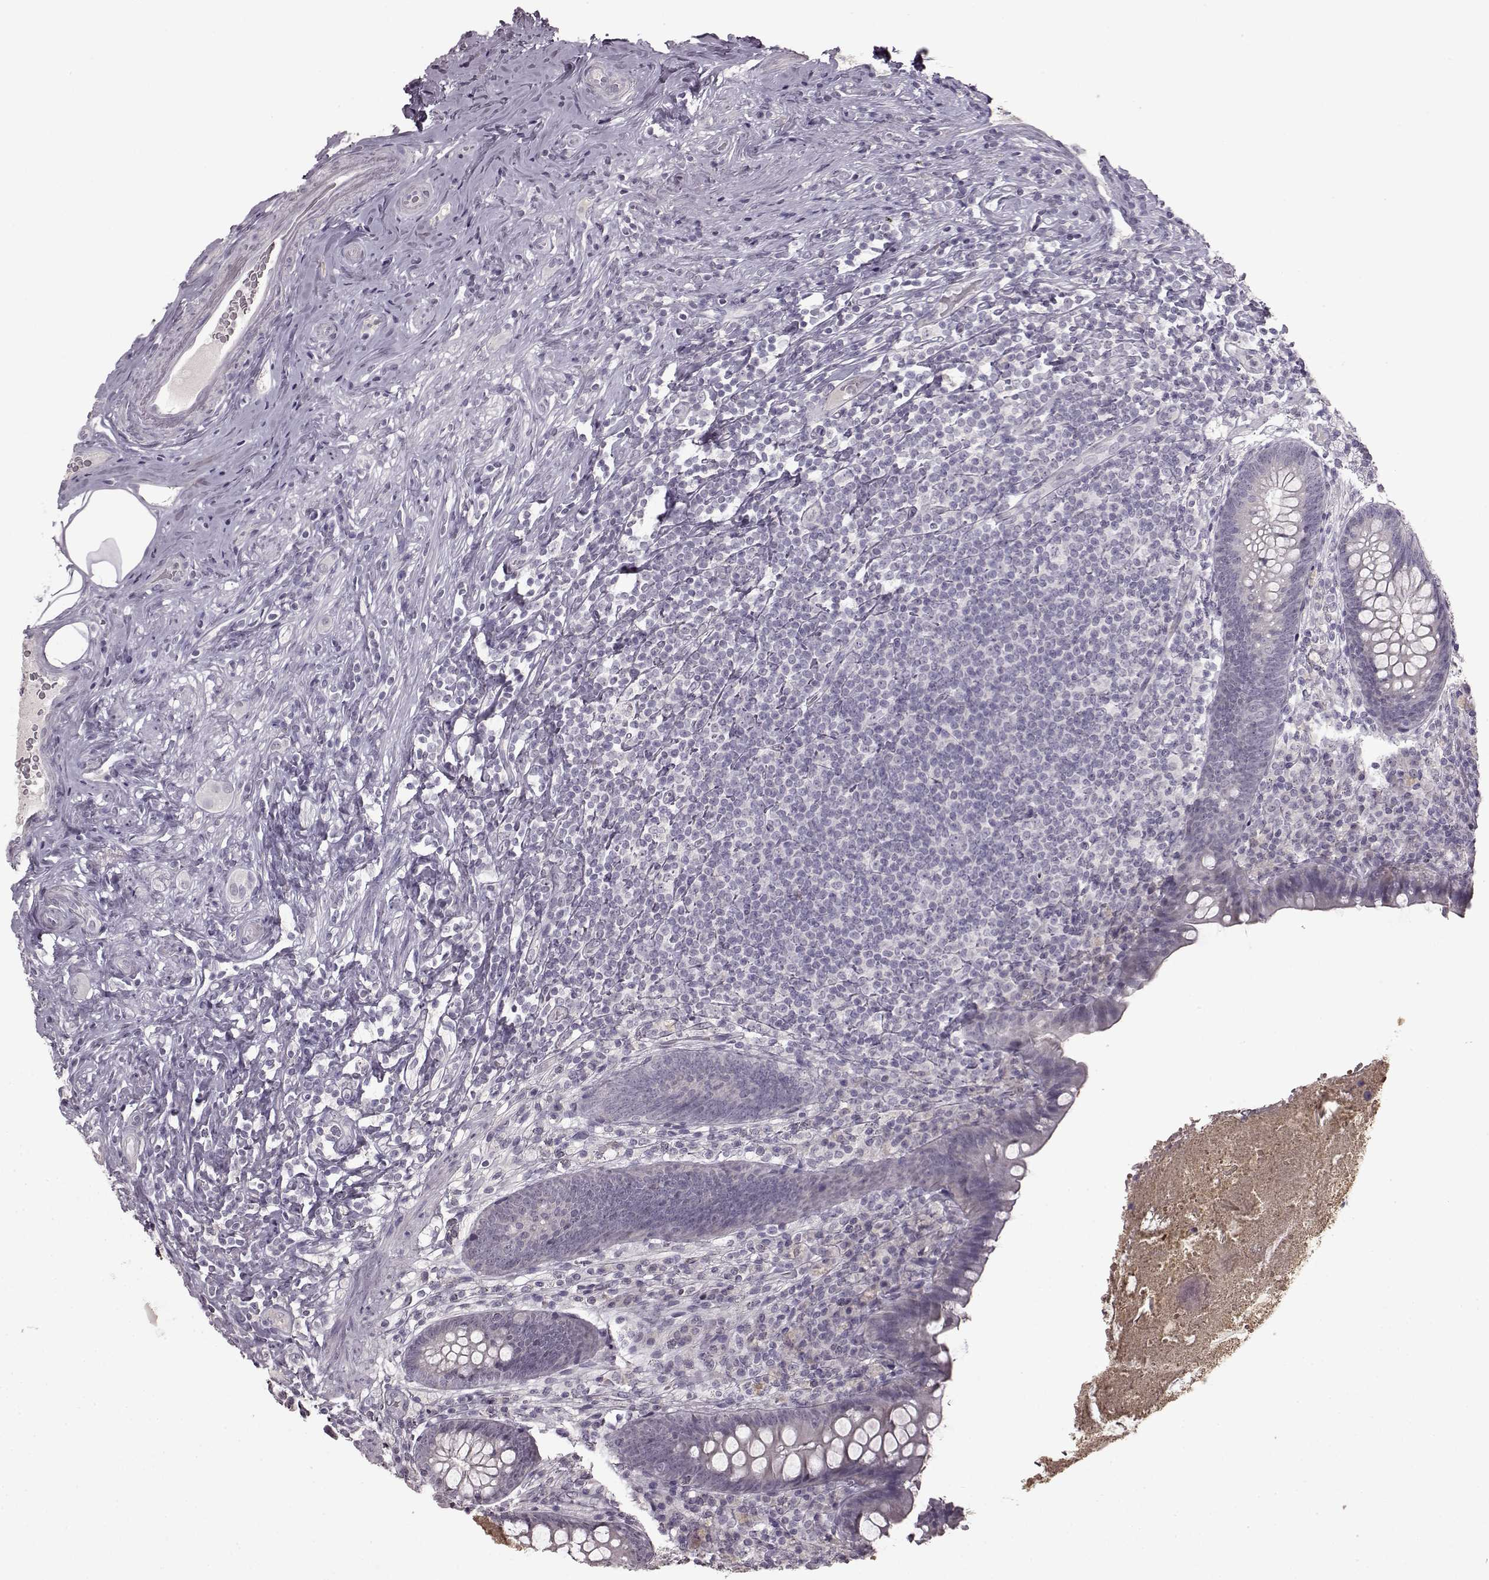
{"staining": {"intensity": "negative", "quantity": "none", "location": "none"}, "tissue": "appendix", "cell_type": "Glandular cells", "image_type": "normal", "snomed": [{"axis": "morphology", "description": "Normal tissue, NOS"}, {"axis": "topography", "description": "Appendix"}], "caption": "IHC of normal appendix reveals no expression in glandular cells.", "gene": "LHB", "patient": {"sex": "male", "age": 47}}